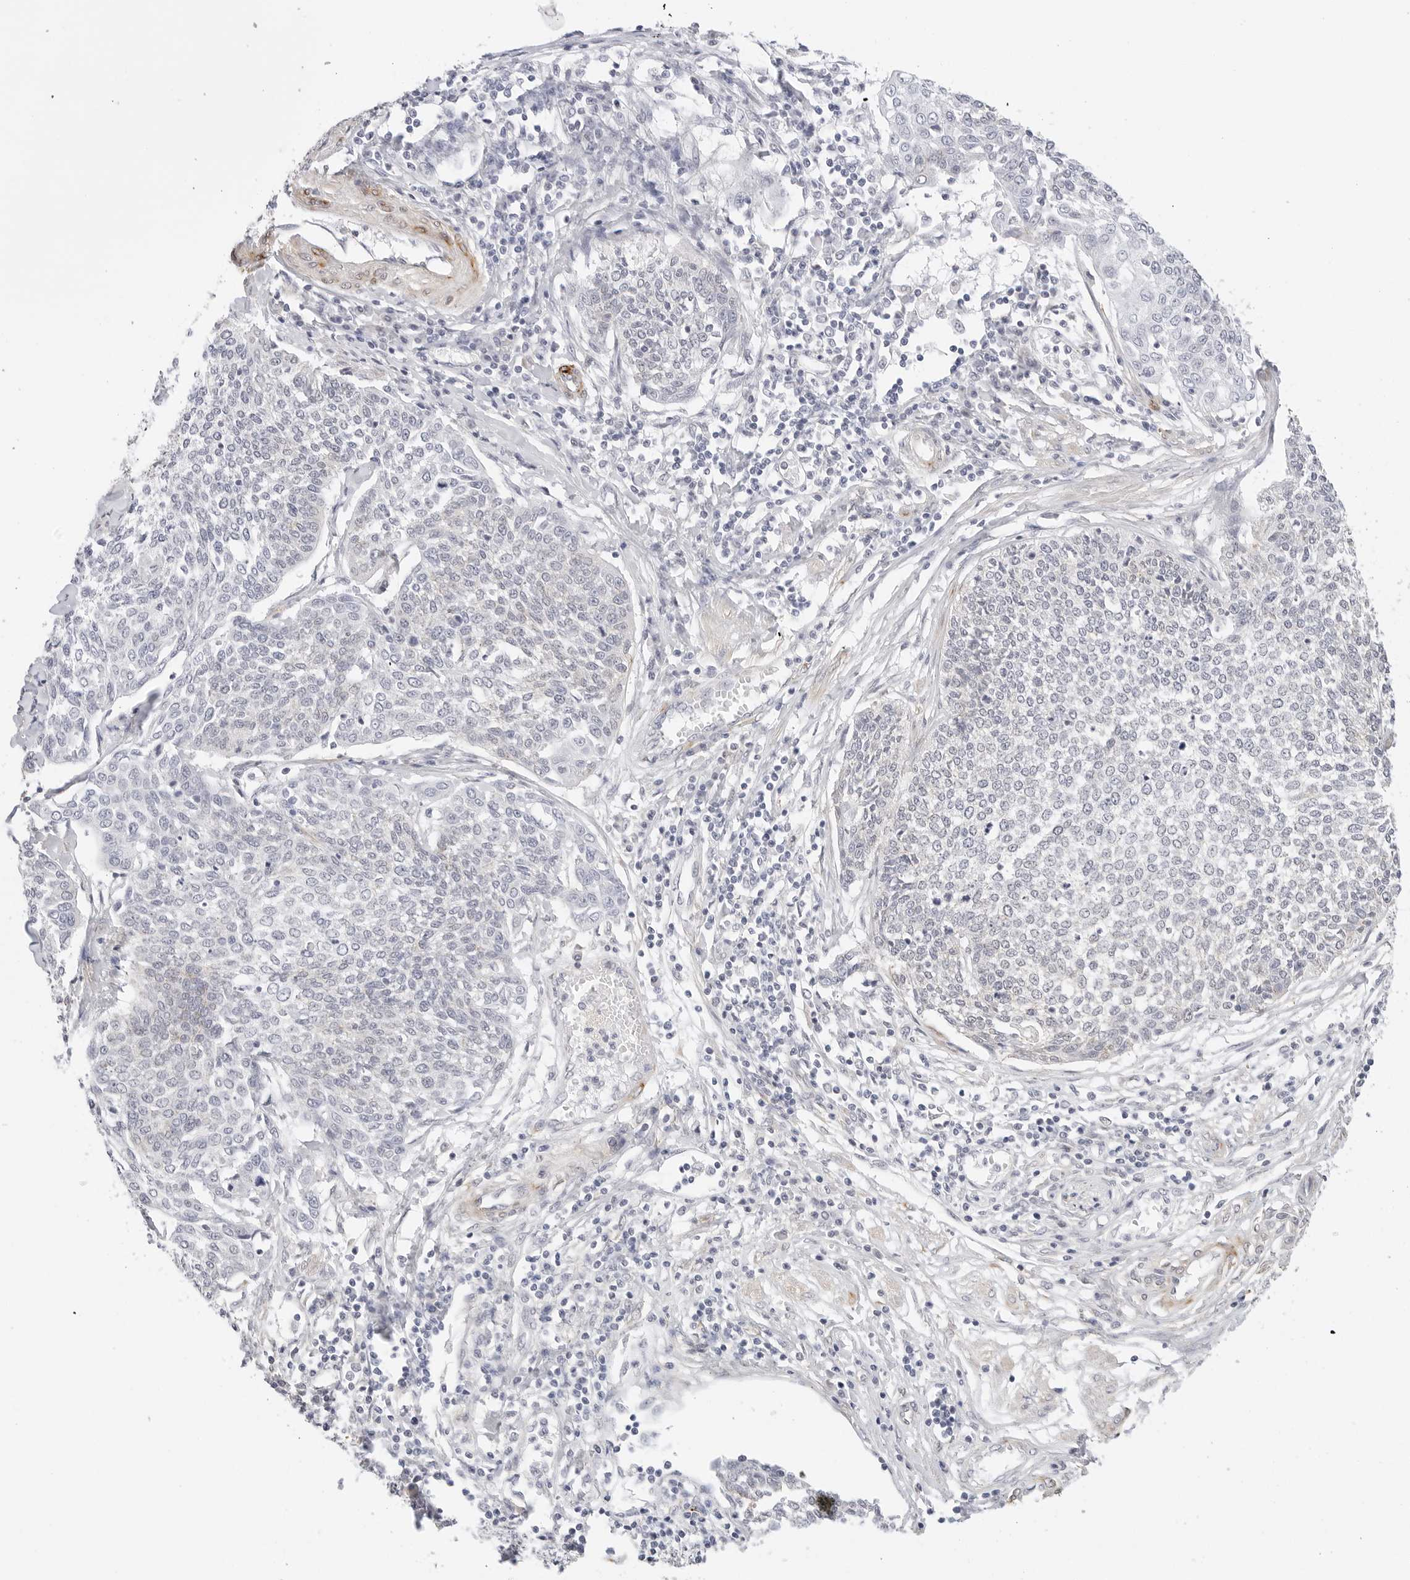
{"staining": {"intensity": "negative", "quantity": "none", "location": "none"}, "tissue": "cervical cancer", "cell_type": "Tumor cells", "image_type": "cancer", "snomed": [{"axis": "morphology", "description": "Squamous cell carcinoma, NOS"}, {"axis": "topography", "description": "Cervix"}], "caption": "Immunohistochemistry histopathology image of cervical cancer (squamous cell carcinoma) stained for a protein (brown), which shows no staining in tumor cells.", "gene": "PCDH19", "patient": {"sex": "female", "age": 34}}